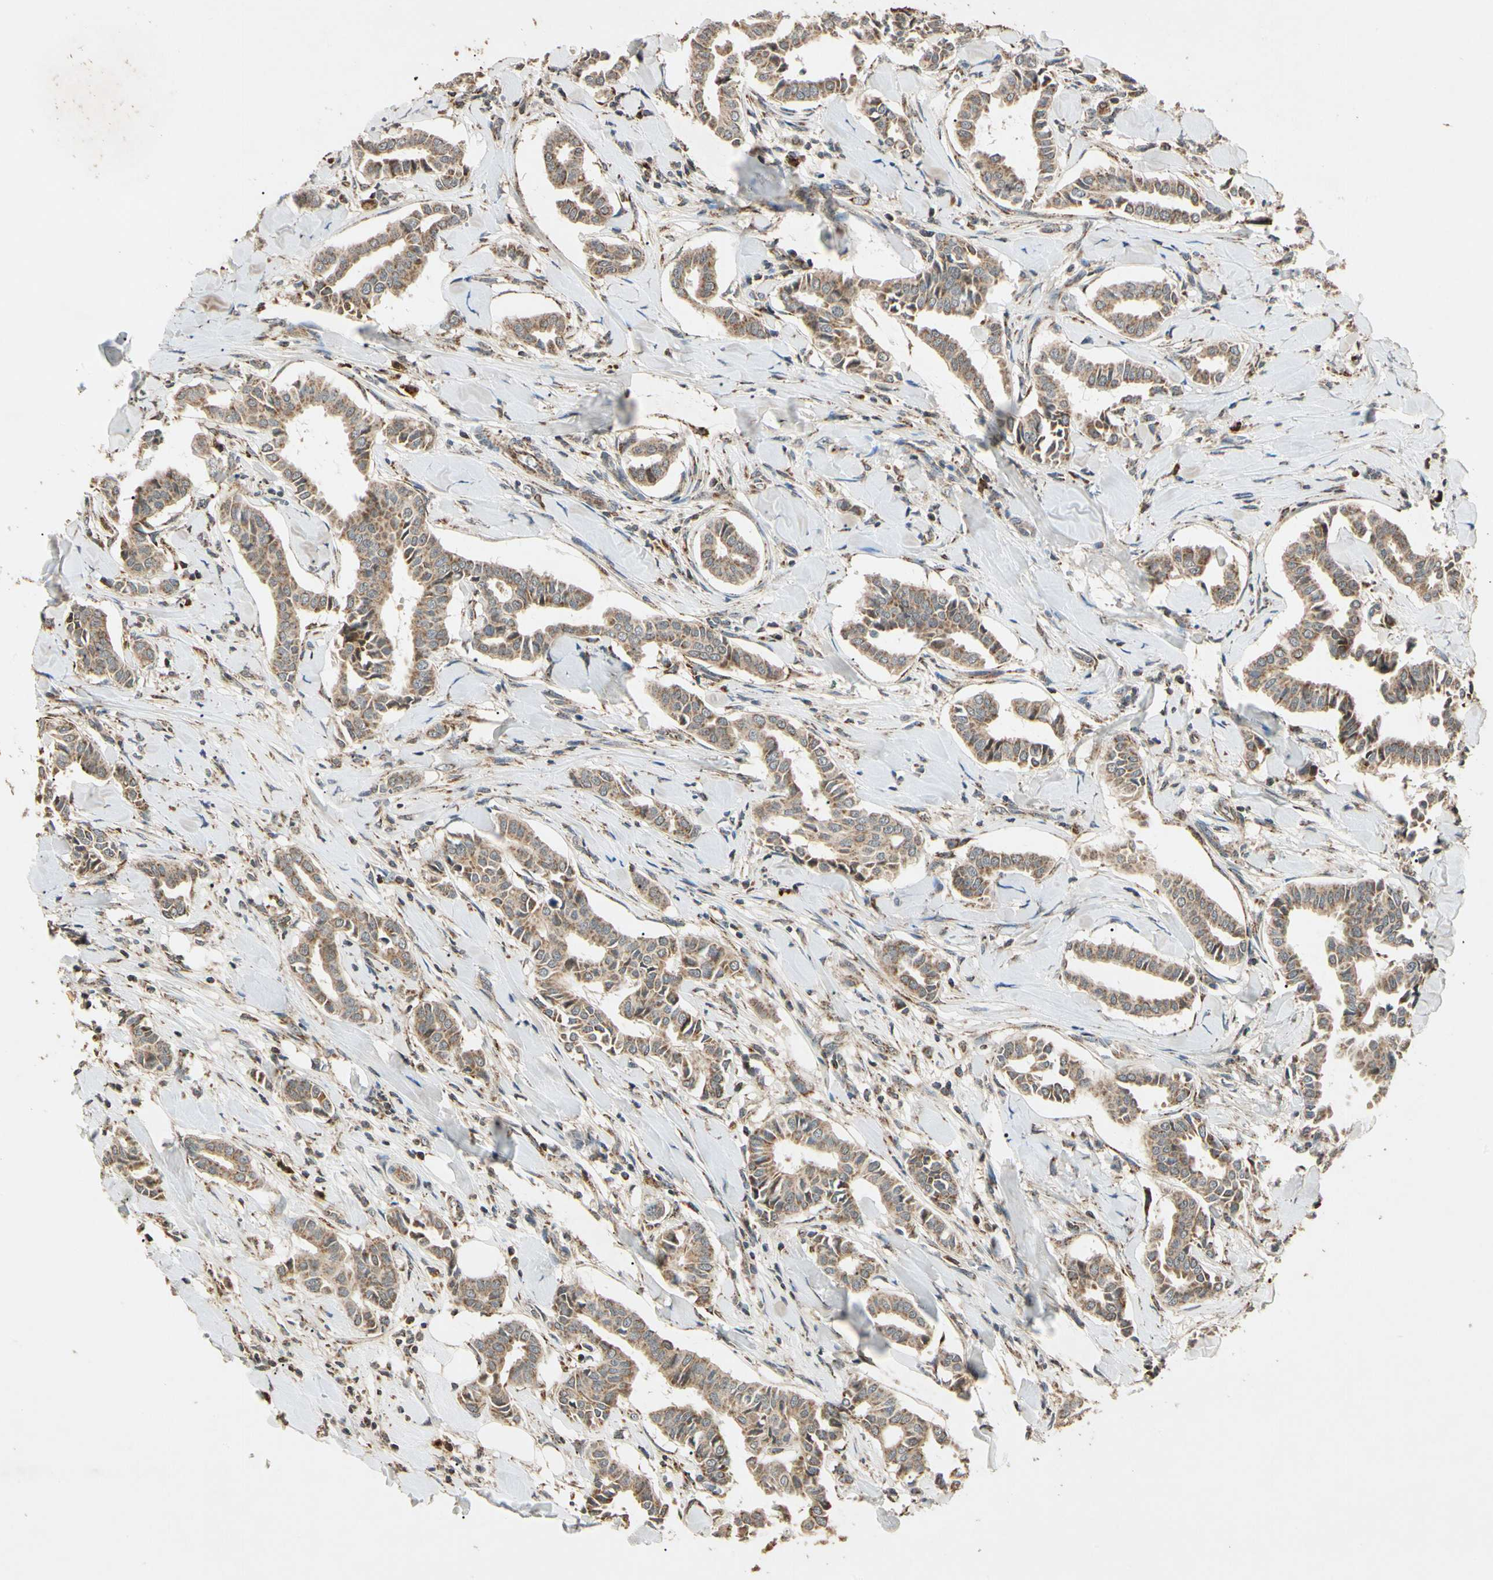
{"staining": {"intensity": "weak", "quantity": ">75%", "location": "cytoplasmic/membranous"}, "tissue": "head and neck cancer", "cell_type": "Tumor cells", "image_type": "cancer", "snomed": [{"axis": "morphology", "description": "Adenocarcinoma, NOS"}, {"axis": "topography", "description": "Salivary gland"}, {"axis": "topography", "description": "Head-Neck"}], "caption": "Immunohistochemical staining of head and neck adenocarcinoma shows weak cytoplasmic/membranous protein staining in approximately >75% of tumor cells.", "gene": "PRDX5", "patient": {"sex": "female", "age": 59}}